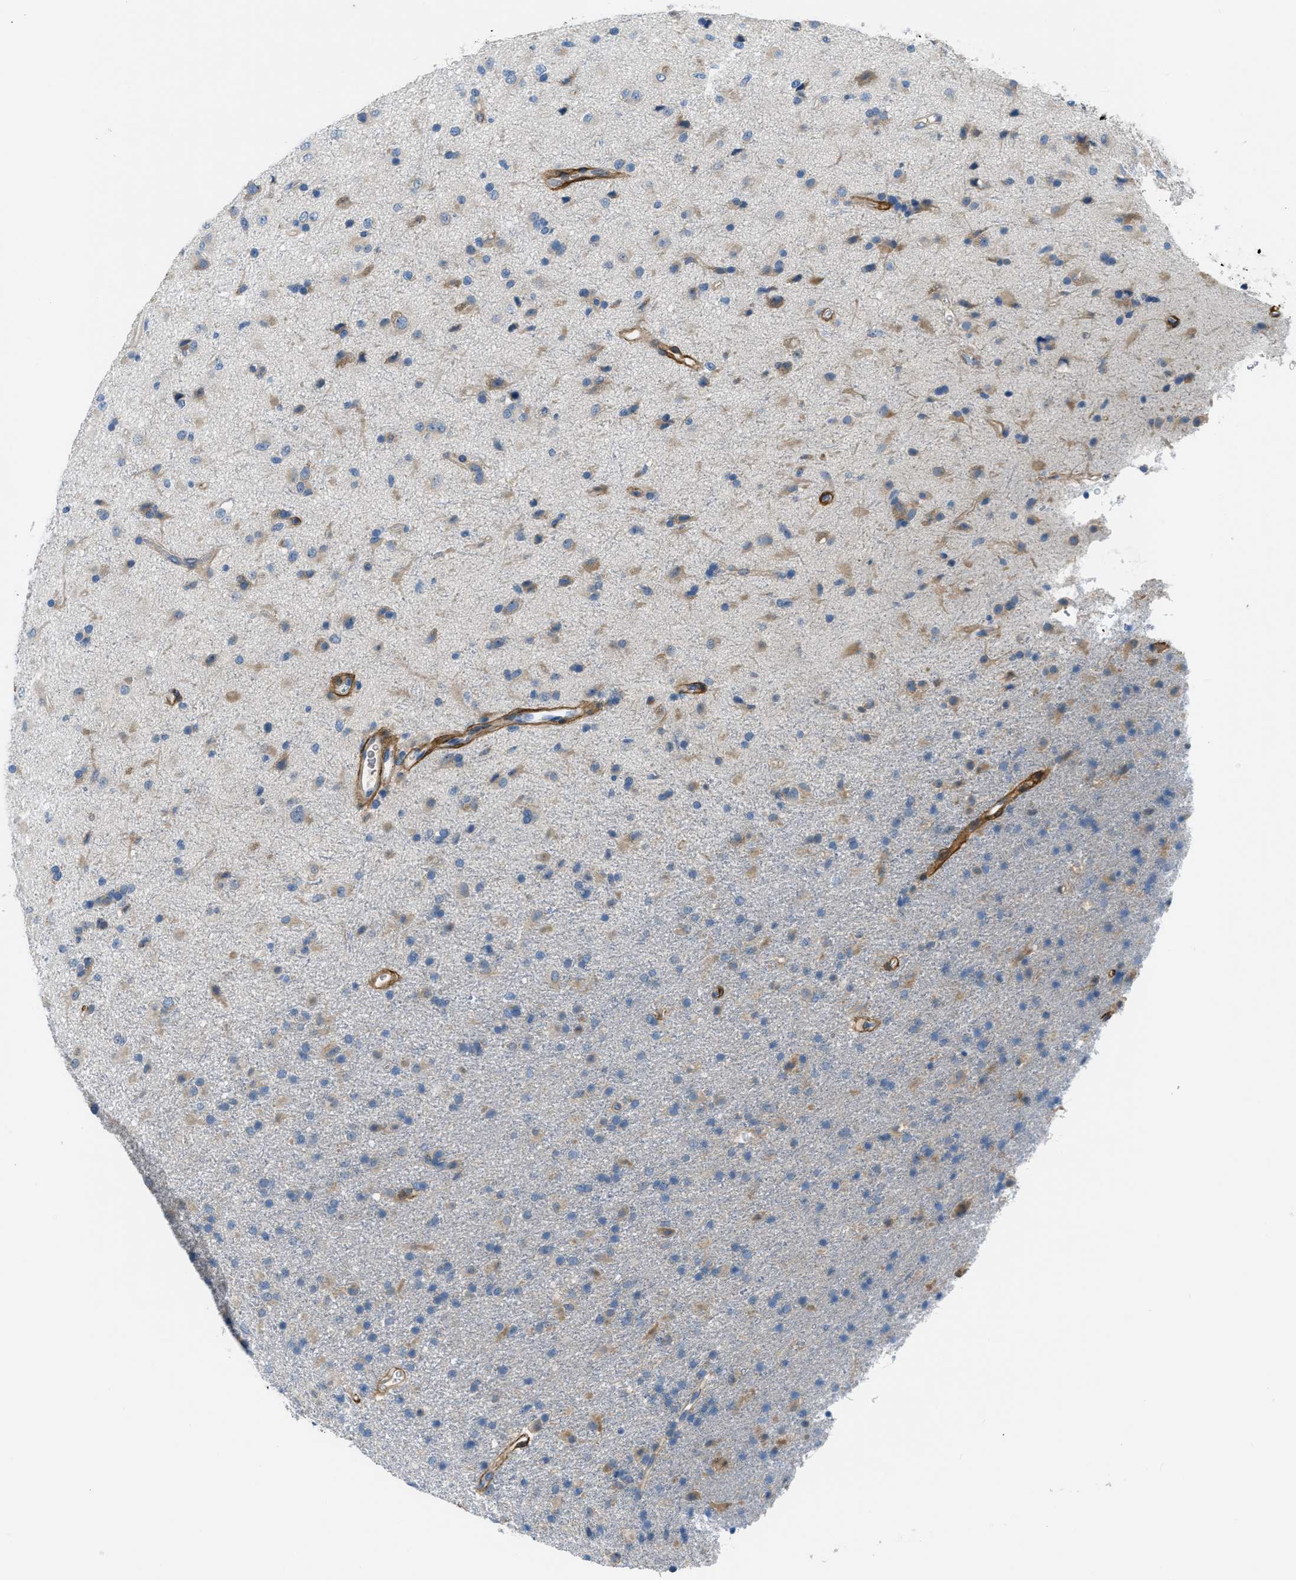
{"staining": {"intensity": "moderate", "quantity": "25%-75%", "location": "cytoplasmic/membranous"}, "tissue": "glioma", "cell_type": "Tumor cells", "image_type": "cancer", "snomed": [{"axis": "morphology", "description": "Glioma, malignant, Low grade"}, {"axis": "topography", "description": "Brain"}], "caption": "Tumor cells reveal moderate cytoplasmic/membranous positivity in approximately 25%-75% of cells in malignant glioma (low-grade). (DAB (3,3'-diaminobenzidine) IHC, brown staining for protein, blue staining for nuclei).", "gene": "COL15A1", "patient": {"sex": "male", "age": 65}}